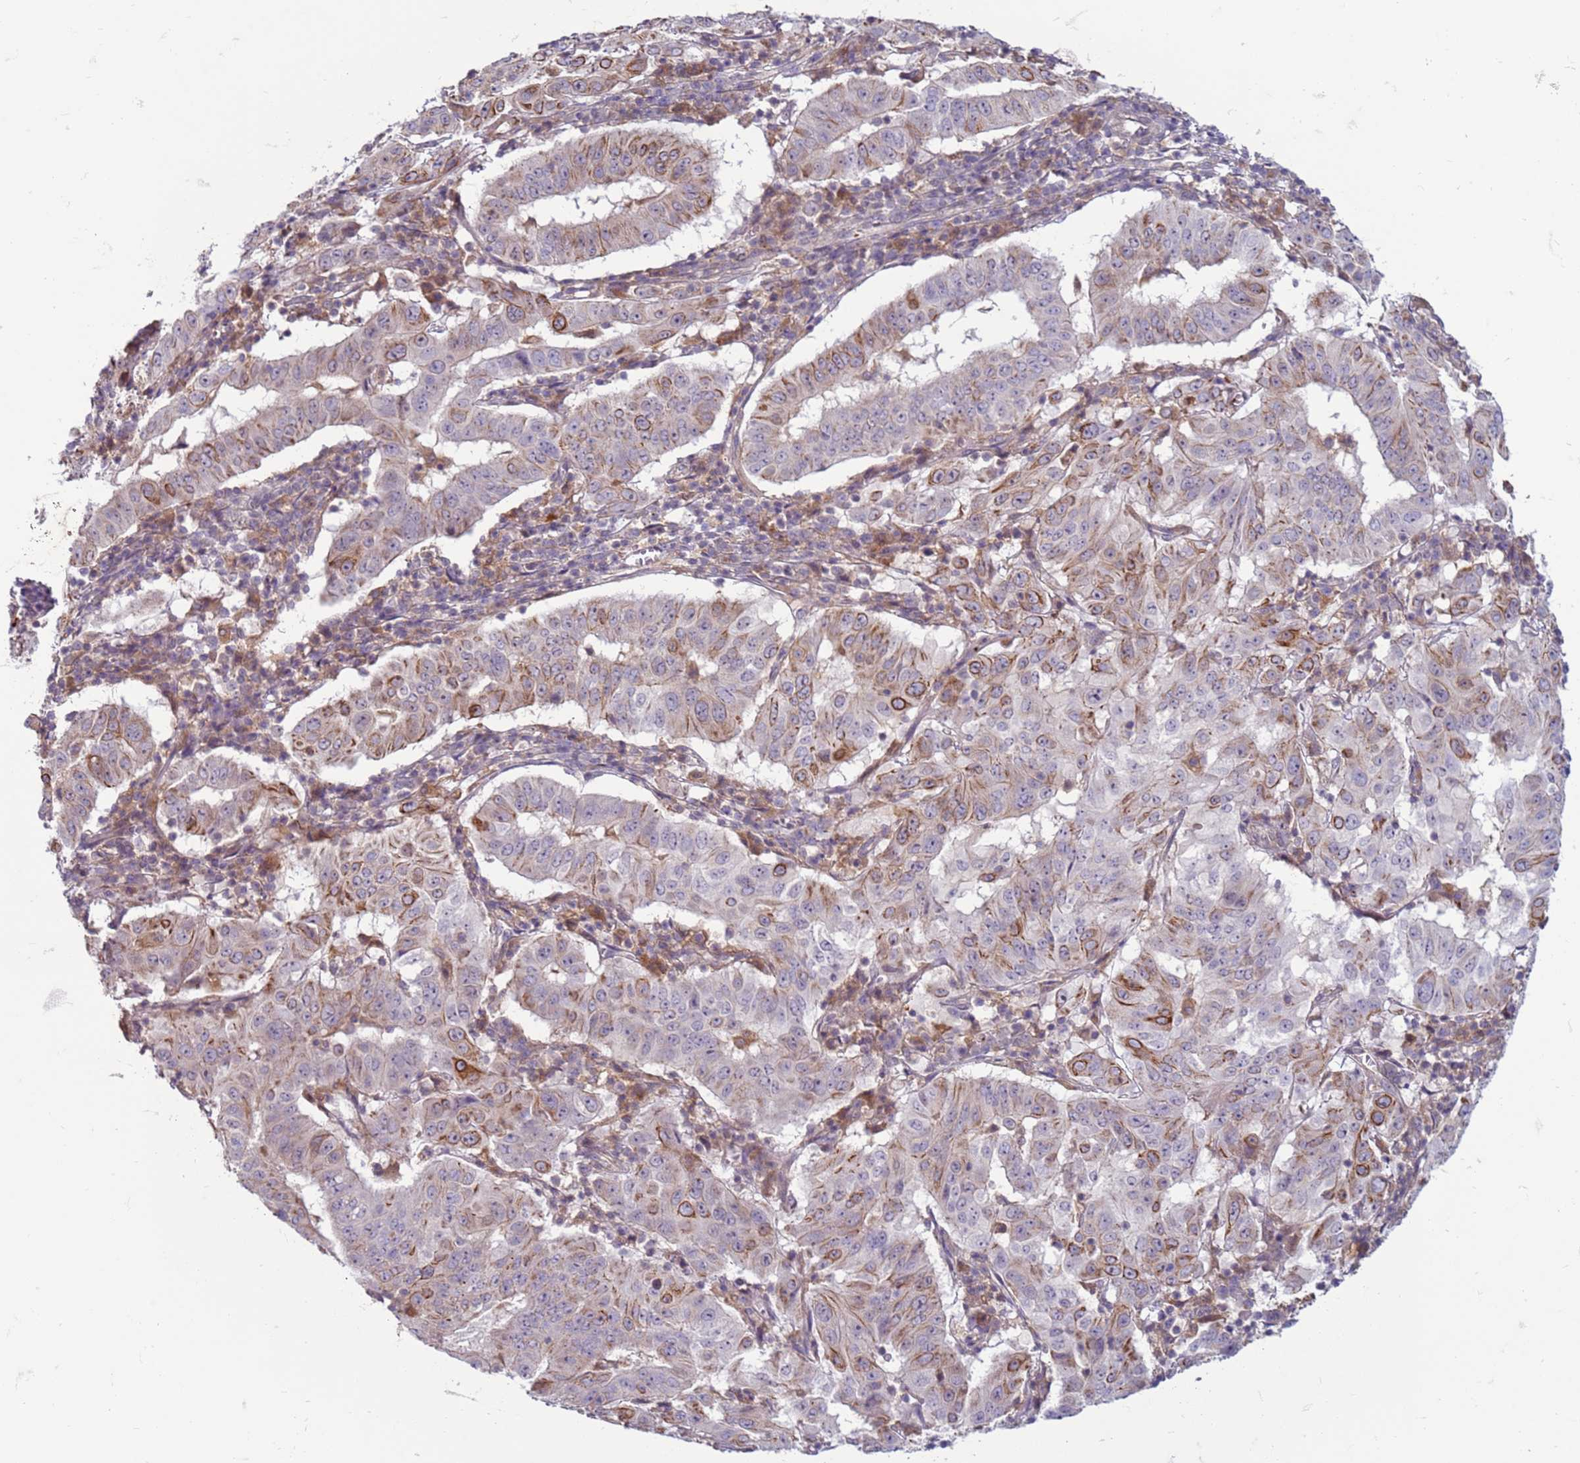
{"staining": {"intensity": "moderate", "quantity": "<25%", "location": "cytoplasmic/membranous"}, "tissue": "pancreatic cancer", "cell_type": "Tumor cells", "image_type": "cancer", "snomed": [{"axis": "morphology", "description": "Adenocarcinoma, NOS"}, {"axis": "topography", "description": "Pancreas"}], "caption": "There is low levels of moderate cytoplasmic/membranous positivity in tumor cells of pancreatic adenocarcinoma, as demonstrated by immunohistochemical staining (brown color).", "gene": "SLC15A3", "patient": {"sex": "male", "age": 63}}